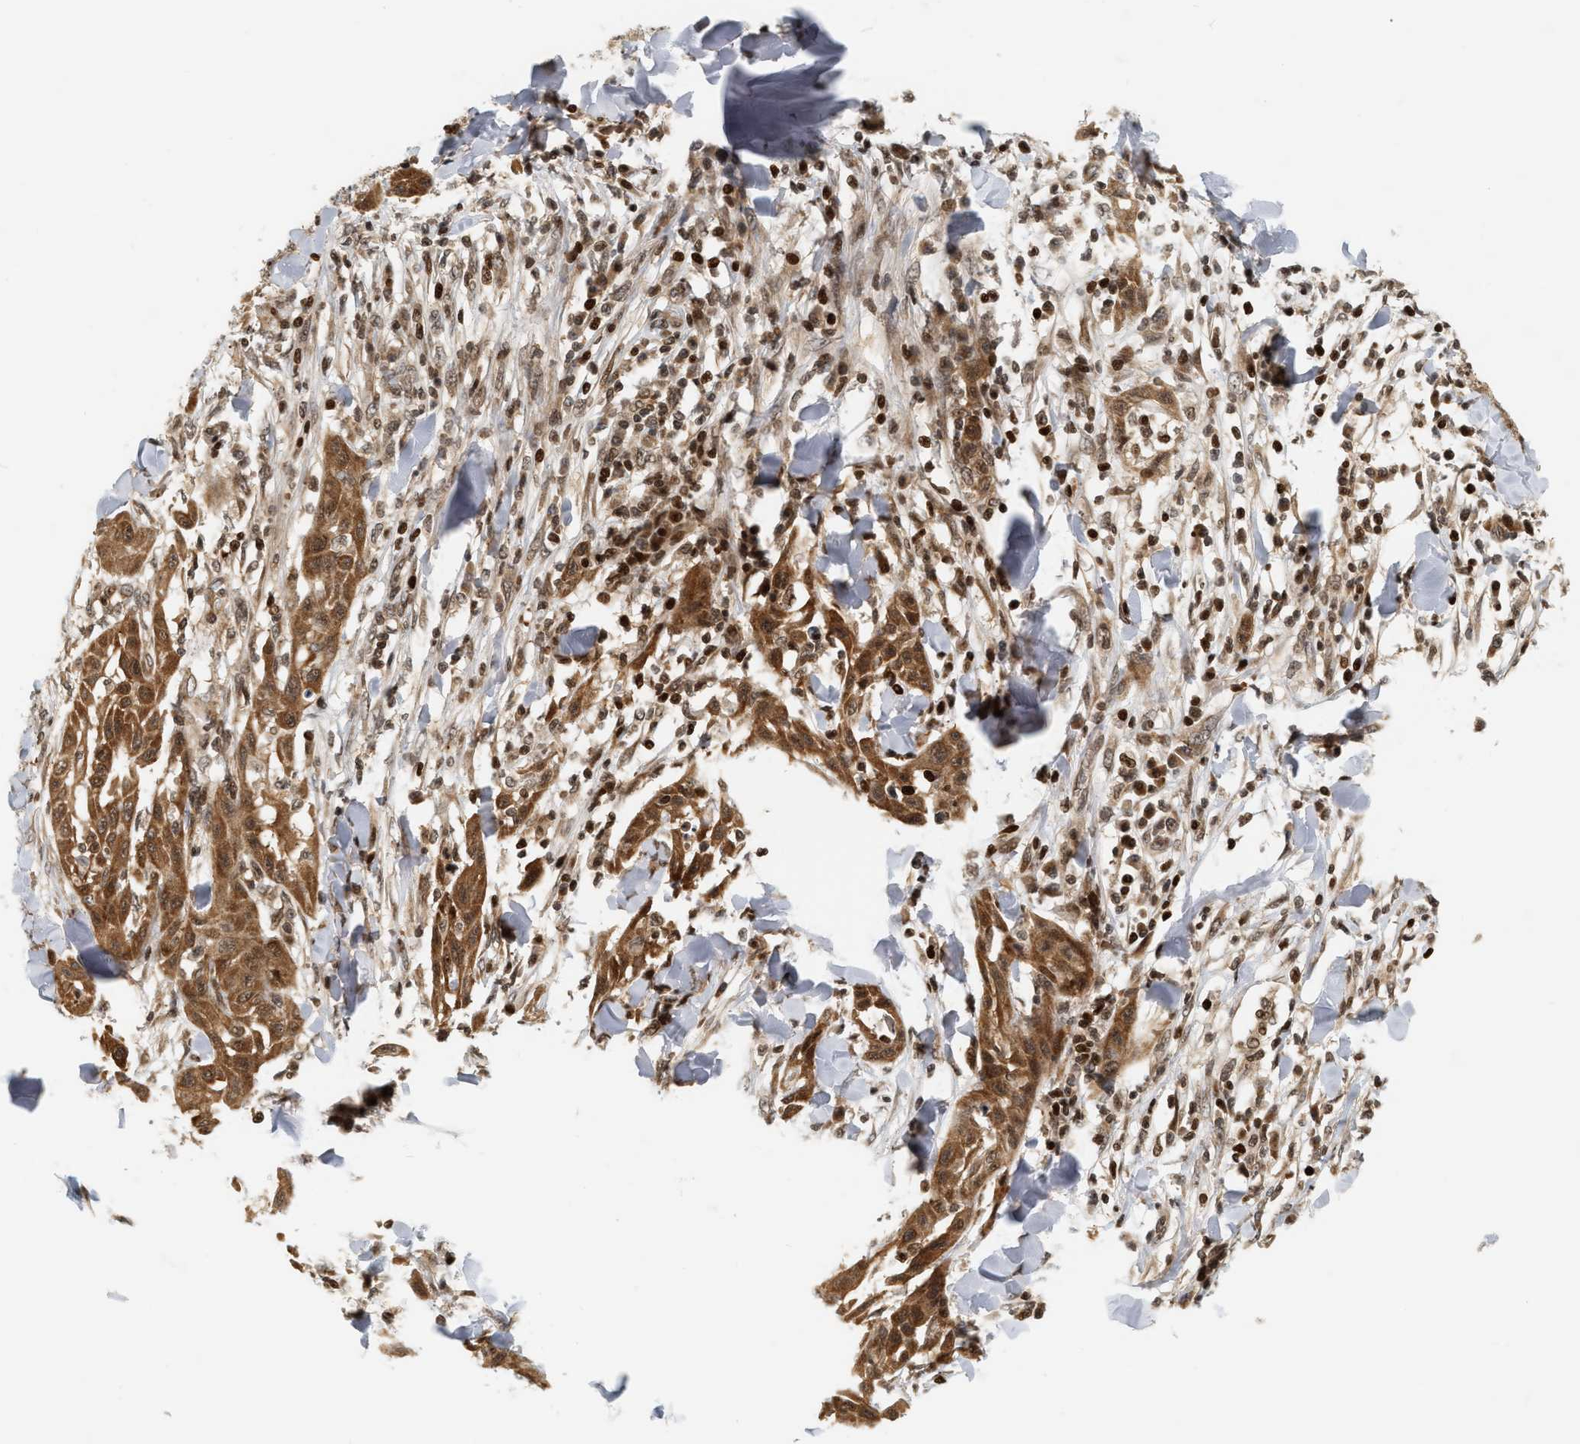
{"staining": {"intensity": "moderate", "quantity": ">75%", "location": "cytoplasmic/membranous"}, "tissue": "skin cancer", "cell_type": "Tumor cells", "image_type": "cancer", "snomed": [{"axis": "morphology", "description": "Squamous cell carcinoma, NOS"}, {"axis": "topography", "description": "Skin"}], "caption": "Tumor cells show medium levels of moderate cytoplasmic/membranous expression in approximately >75% of cells in human skin cancer. (brown staining indicates protein expression, while blue staining denotes nuclei).", "gene": "NFE2L2", "patient": {"sex": "male", "age": 24}}